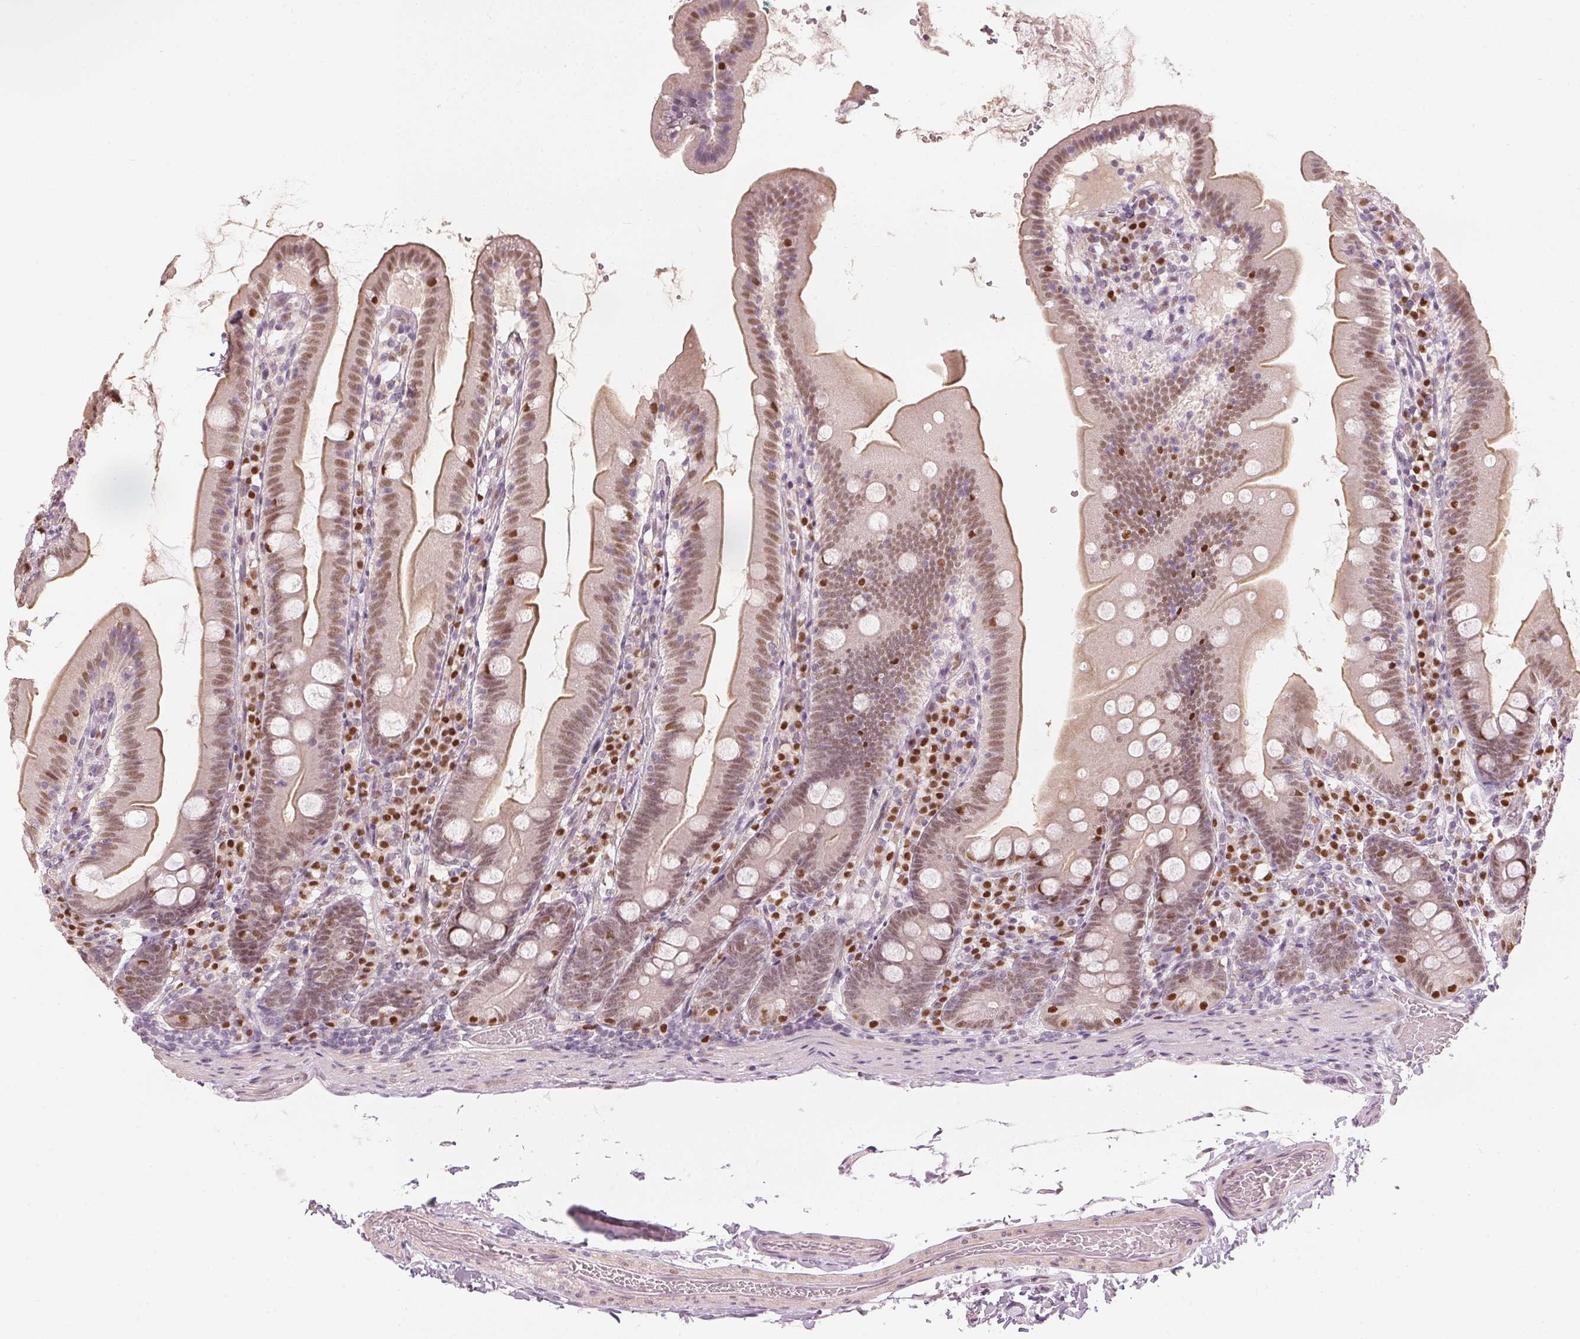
{"staining": {"intensity": "moderate", "quantity": "25%-75%", "location": "nuclear"}, "tissue": "duodenum", "cell_type": "Glandular cells", "image_type": "normal", "snomed": [{"axis": "morphology", "description": "Normal tissue, NOS"}, {"axis": "topography", "description": "Duodenum"}], "caption": "Moderate nuclear positivity is appreciated in approximately 25%-75% of glandular cells in unremarkable duodenum. The staining was performed using DAB (3,3'-diaminobenzidine), with brown indicating positive protein expression. Nuclei are stained blue with hematoxylin.", "gene": "ENSG00000267001", "patient": {"sex": "female", "age": 67}}